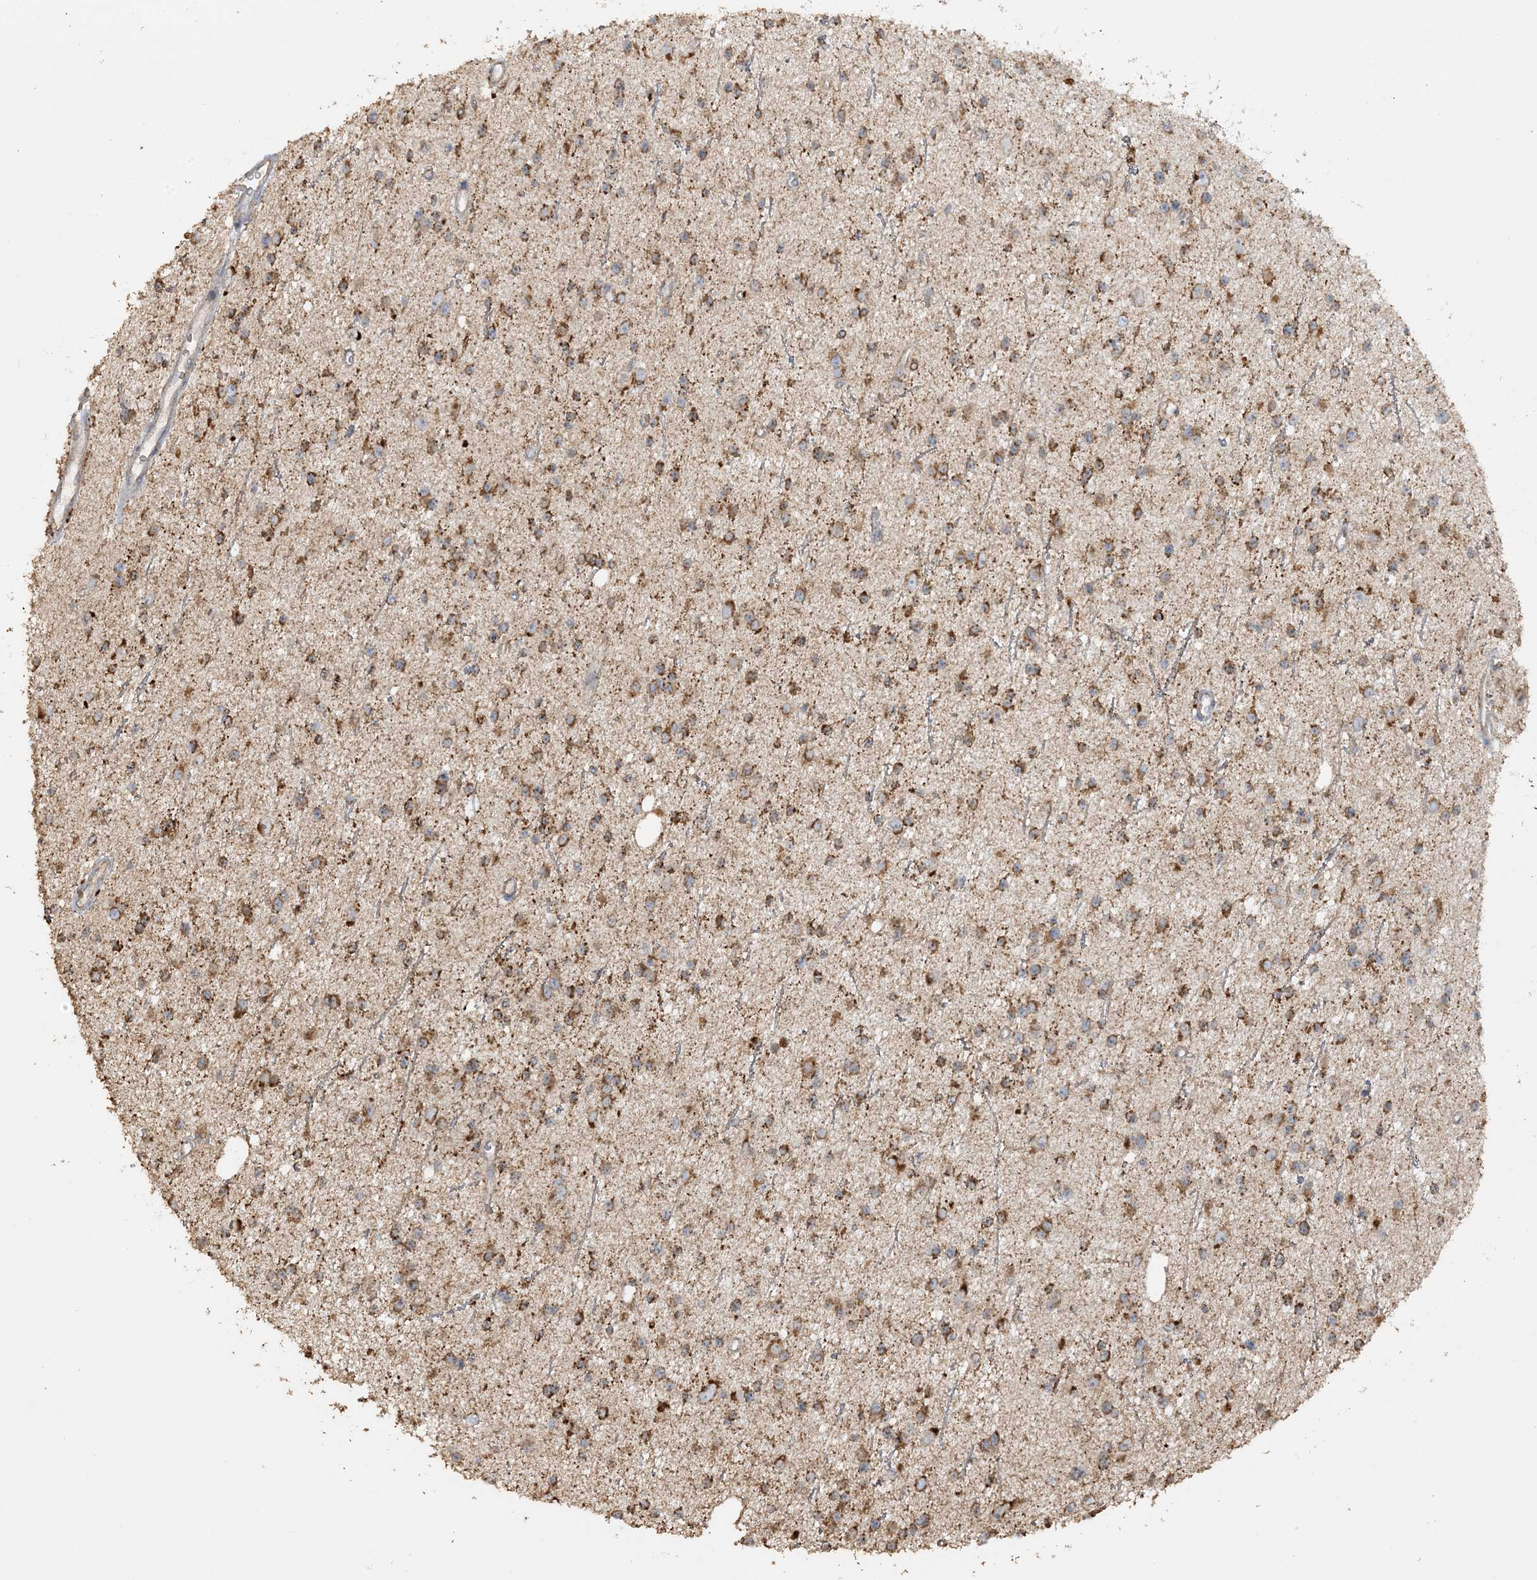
{"staining": {"intensity": "moderate", "quantity": ">75%", "location": "cytoplasmic/membranous"}, "tissue": "glioma", "cell_type": "Tumor cells", "image_type": "cancer", "snomed": [{"axis": "morphology", "description": "Glioma, malignant, Low grade"}, {"axis": "topography", "description": "Cerebral cortex"}], "caption": "High-magnification brightfield microscopy of glioma stained with DAB (3,3'-diaminobenzidine) (brown) and counterstained with hematoxylin (blue). tumor cells exhibit moderate cytoplasmic/membranous positivity is appreciated in about>75% of cells.", "gene": "AGA", "patient": {"sex": "female", "age": 39}}